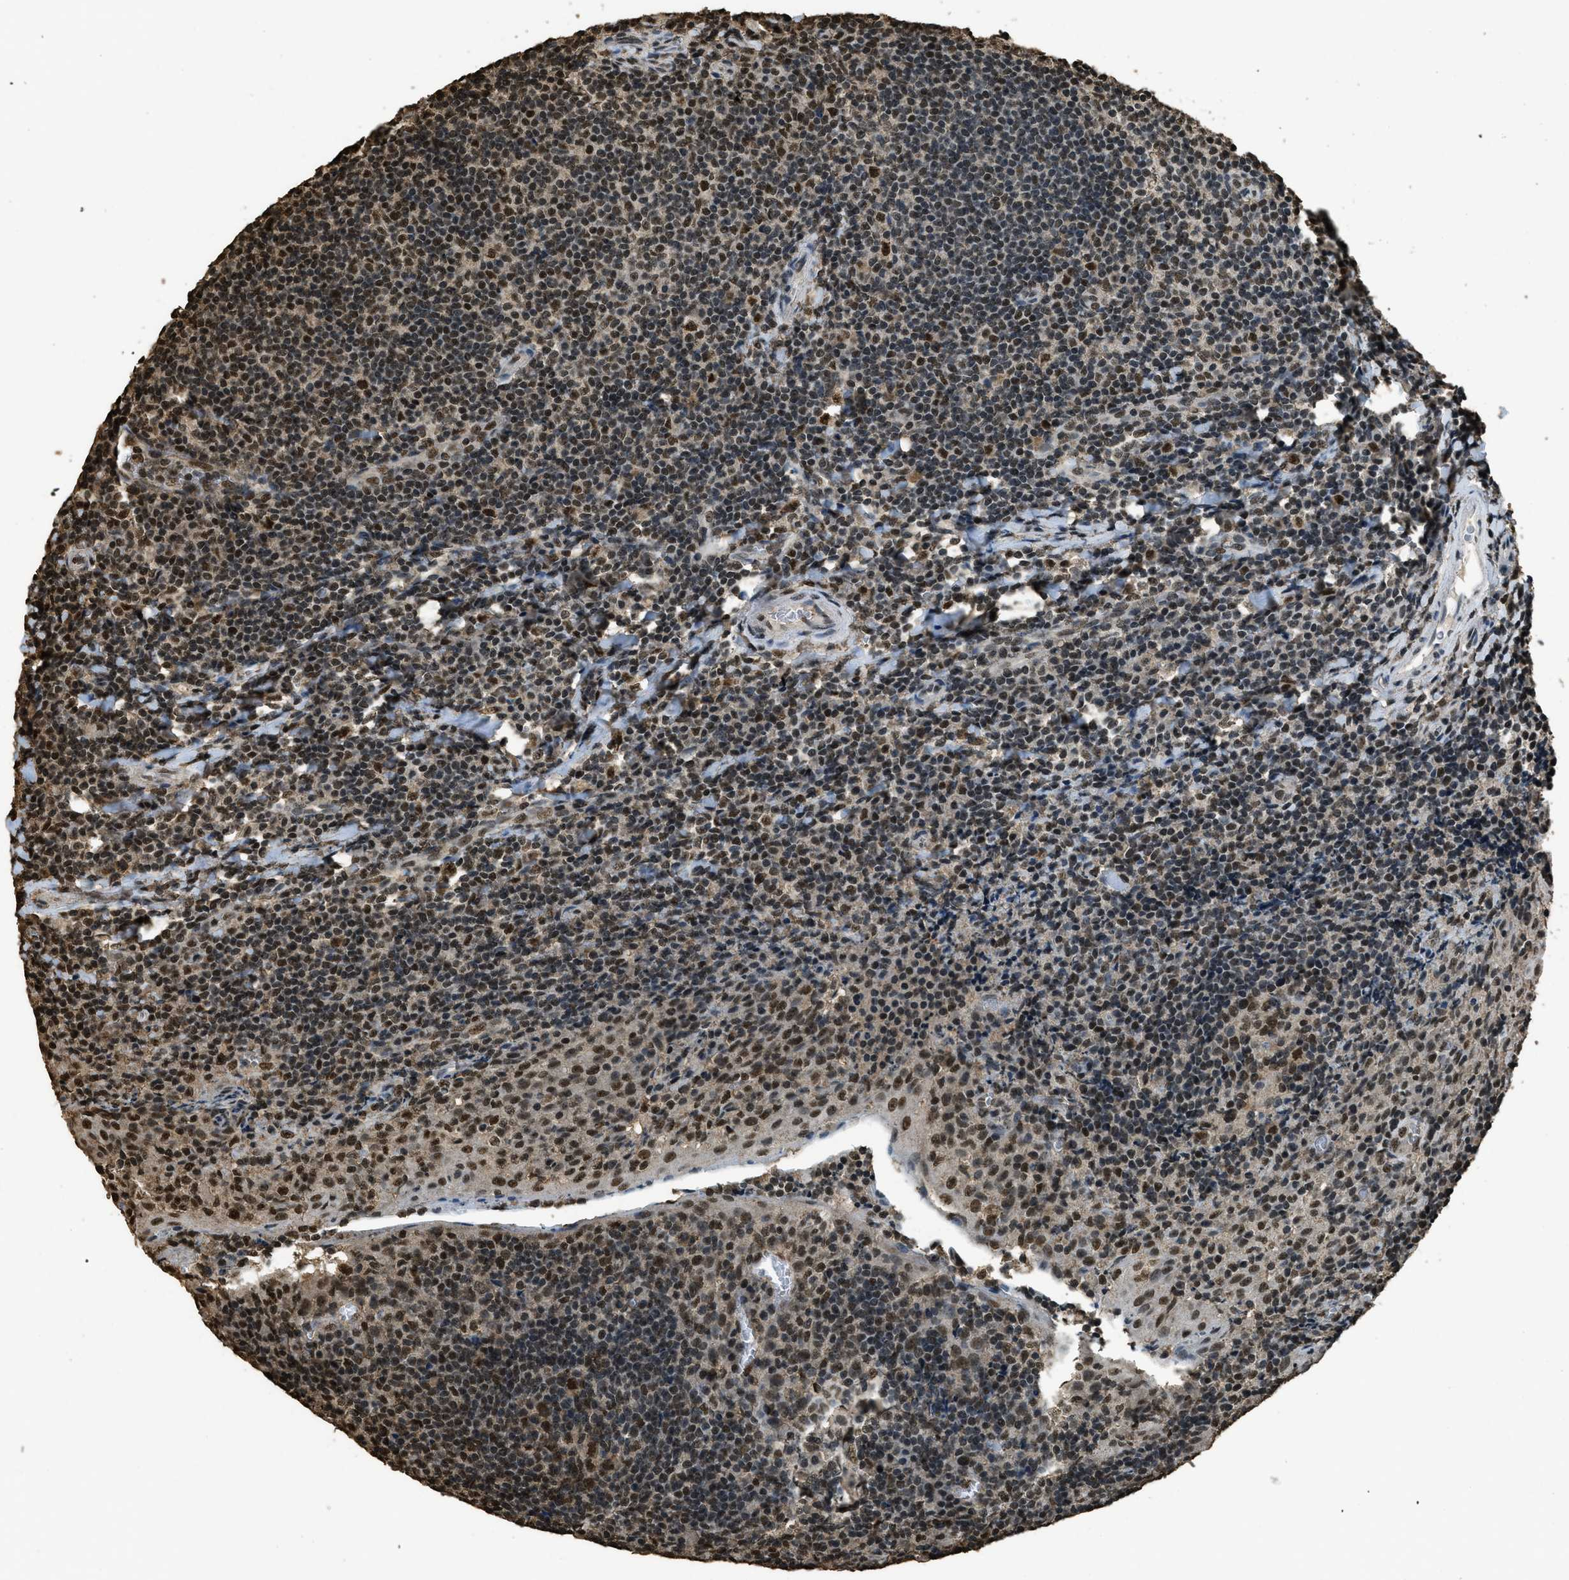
{"staining": {"intensity": "strong", "quantity": ">75%", "location": "nuclear"}, "tissue": "tonsil", "cell_type": "Germinal center cells", "image_type": "normal", "snomed": [{"axis": "morphology", "description": "Normal tissue, NOS"}, {"axis": "topography", "description": "Tonsil"}], "caption": "An immunohistochemistry histopathology image of benign tissue is shown. Protein staining in brown highlights strong nuclear positivity in tonsil within germinal center cells.", "gene": "MYB", "patient": {"sex": "male", "age": 37}}